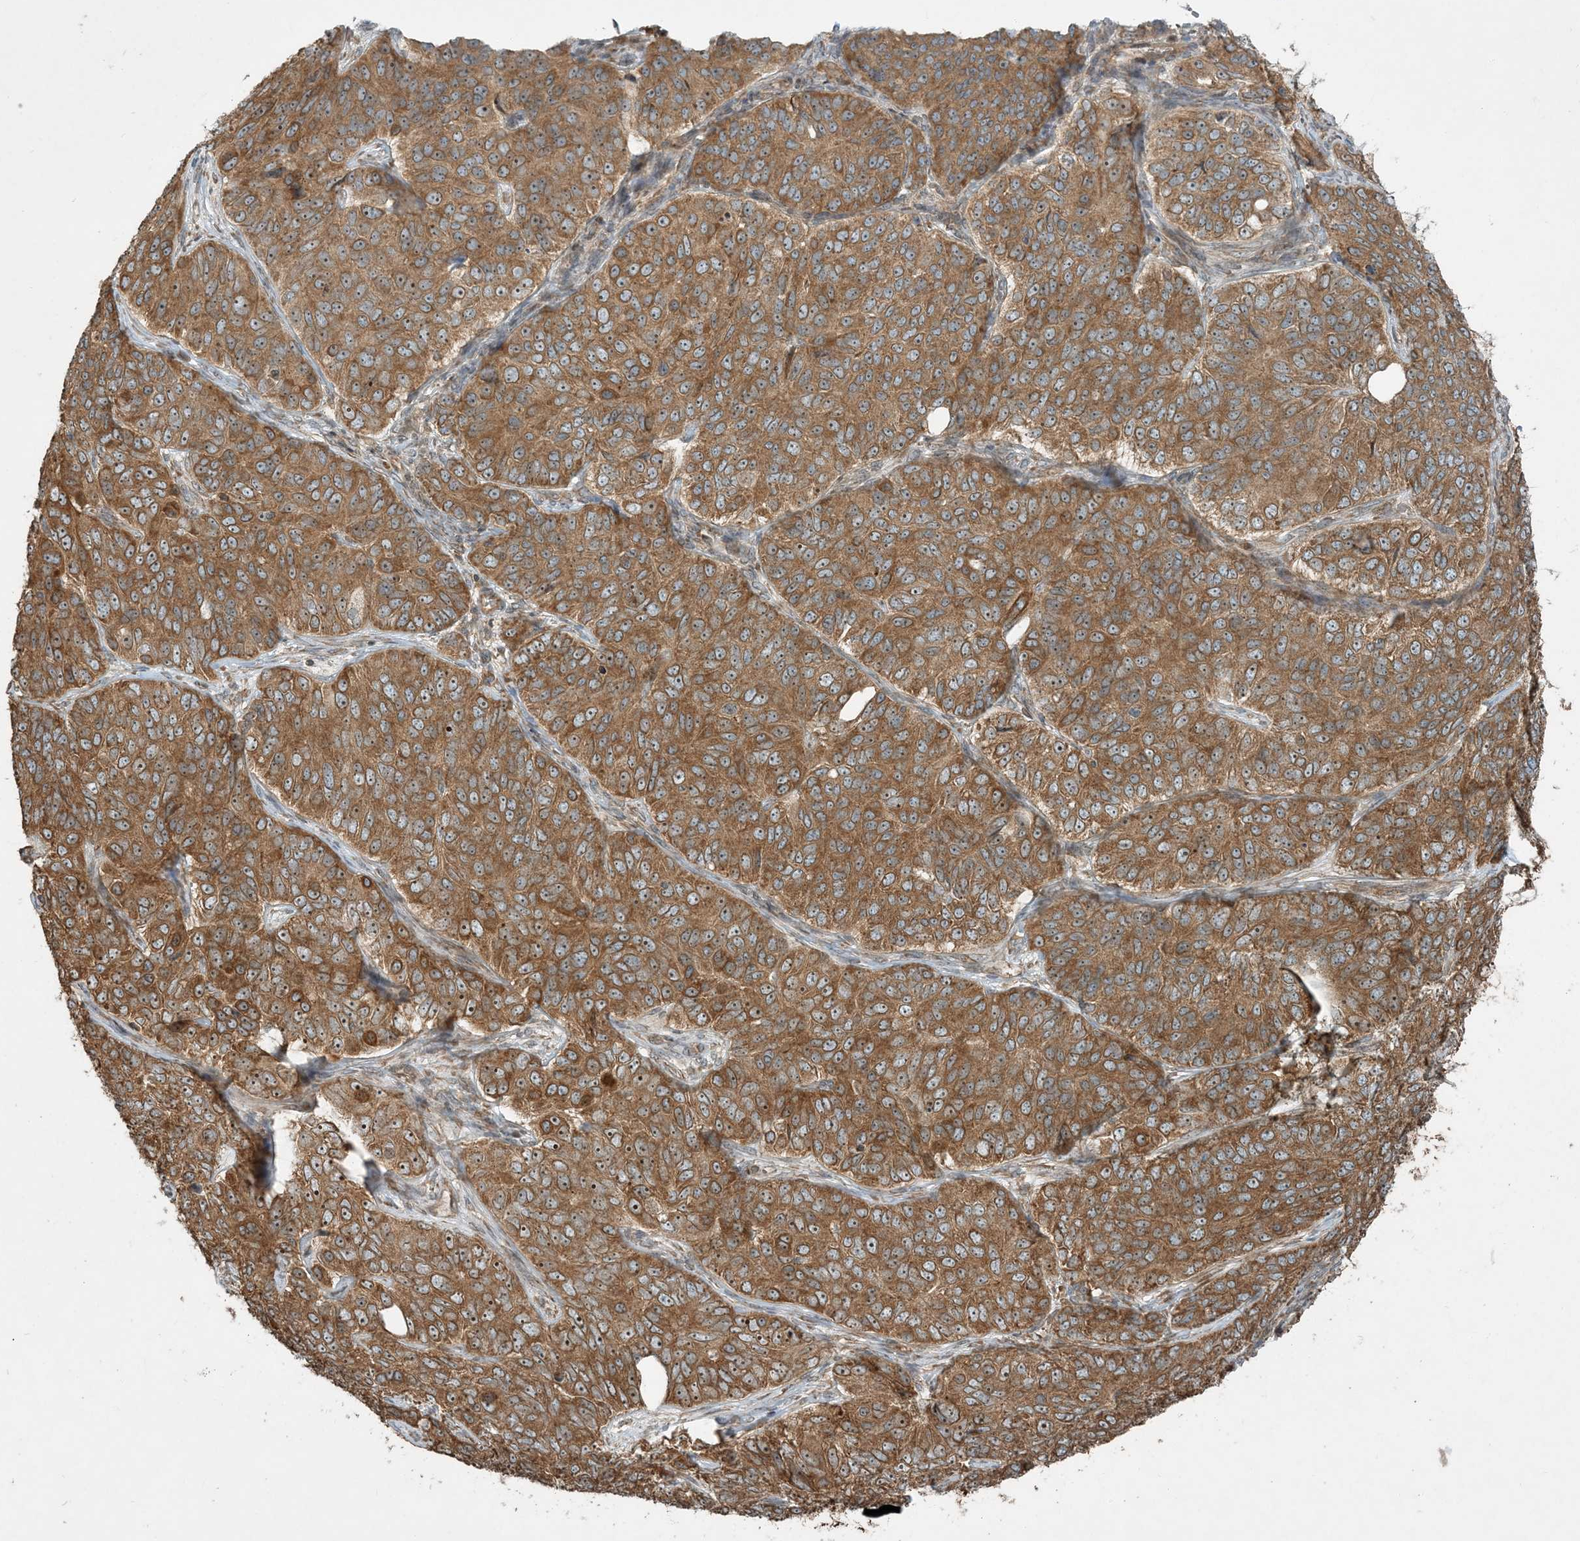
{"staining": {"intensity": "moderate", "quantity": ">75%", "location": "cytoplasmic/membranous,nuclear"}, "tissue": "ovarian cancer", "cell_type": "Tumor cells", "image_type": "cancer", "snomed": [{"axis": "morphology", "description": "Carcinoma, endometroid"}, {"axis": "topography", "description": "Ovary"}], "caption": "Moderate cytoplasmic/membranous and nuclear positivity is appreciated in approximately >75% of tumor cells in ovarian cancer (endometroid carcinoma).", "gene": "COMMD8", "patient": {"sex": "female", "age": 51}}